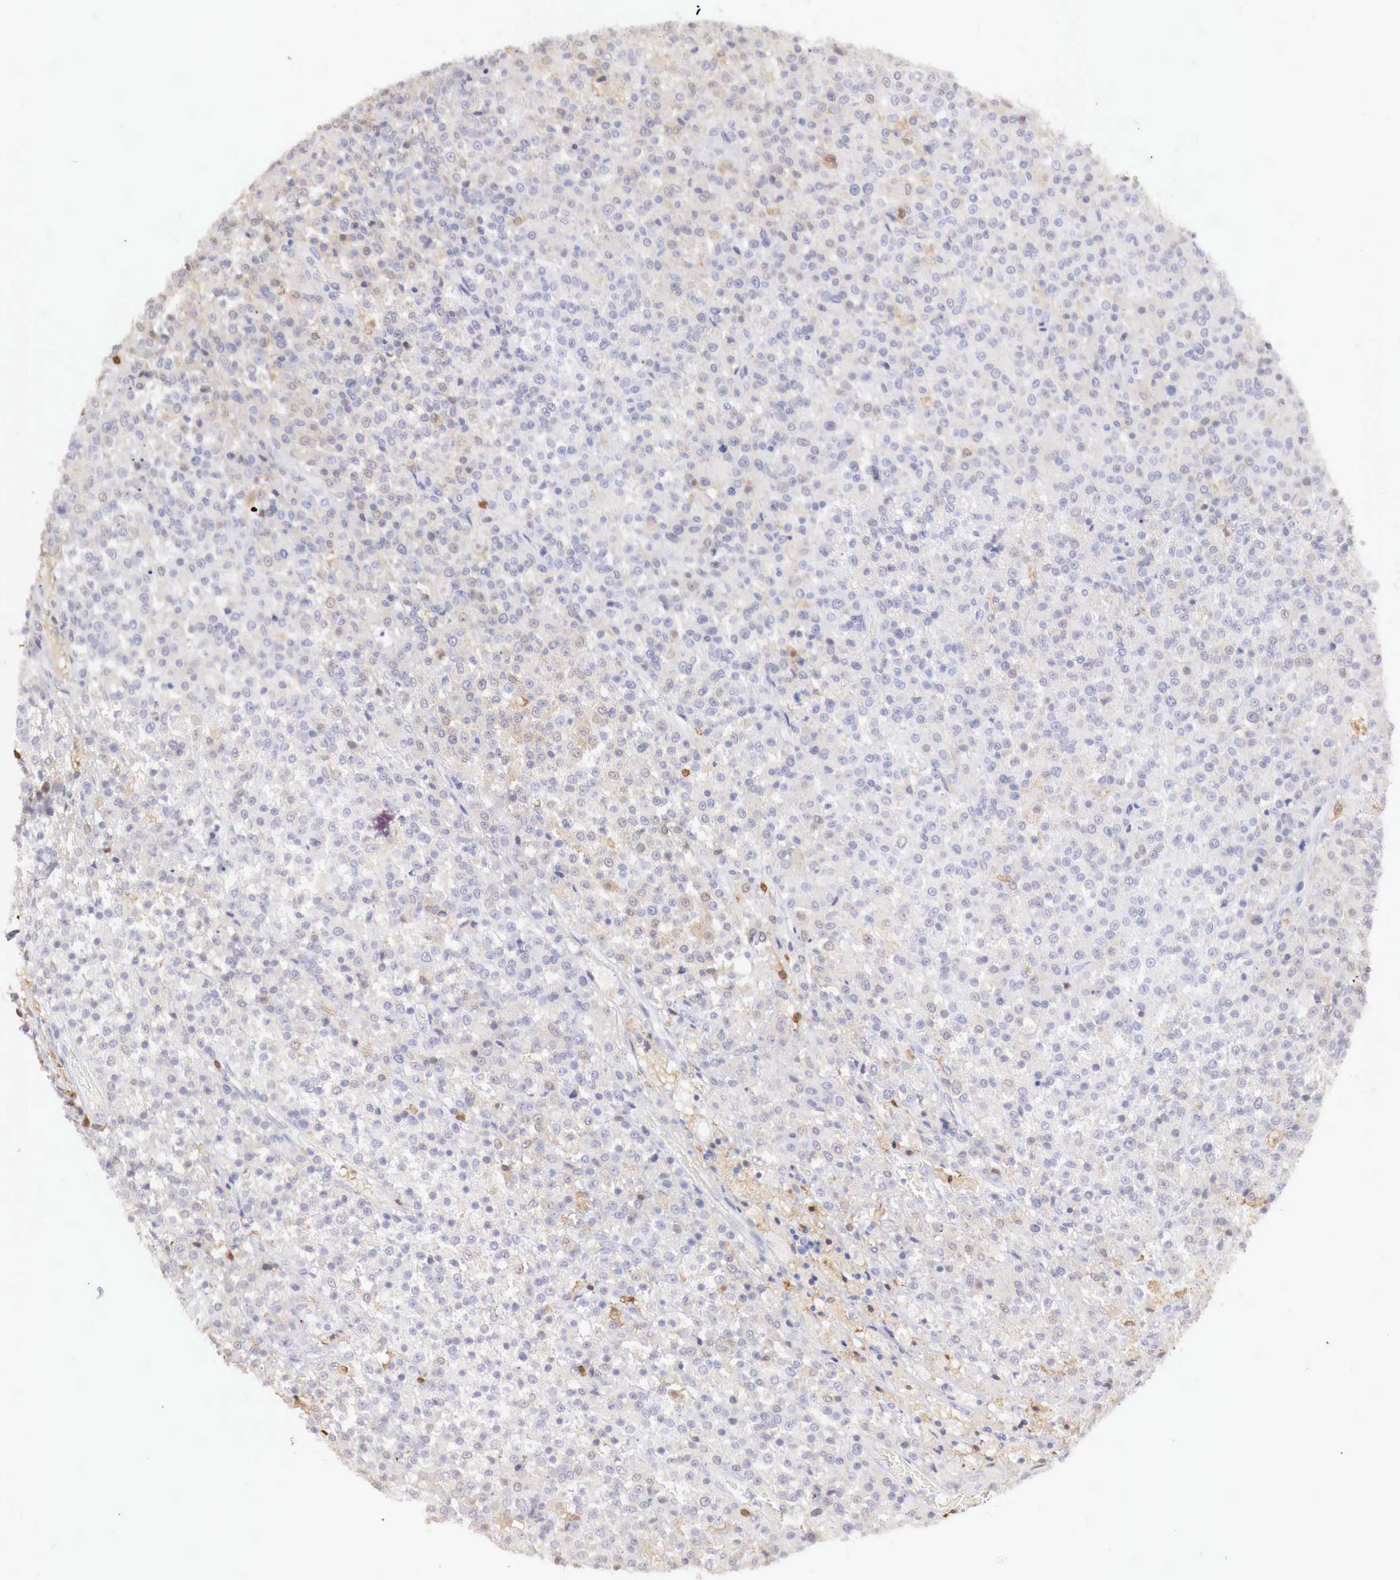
{"staining": {"intensity": "negative", "quantity": "none", "location": "none"}, "tissue": "testis cancer", "cell_type": "Tumor cells", "image_type": "cancer", "snomed": [{"axis": "morphology", "description": "Seminoma, NOS"}, {"axis": "topography", "description": "Testis"}], "caption": "The micrograph shows no staining of tumor cells in testis cancer. (DAB immunohistochemistry (IHC), high magnification).", "gene": "RENBP", "patient": {"sex": "male", "age": 59}}